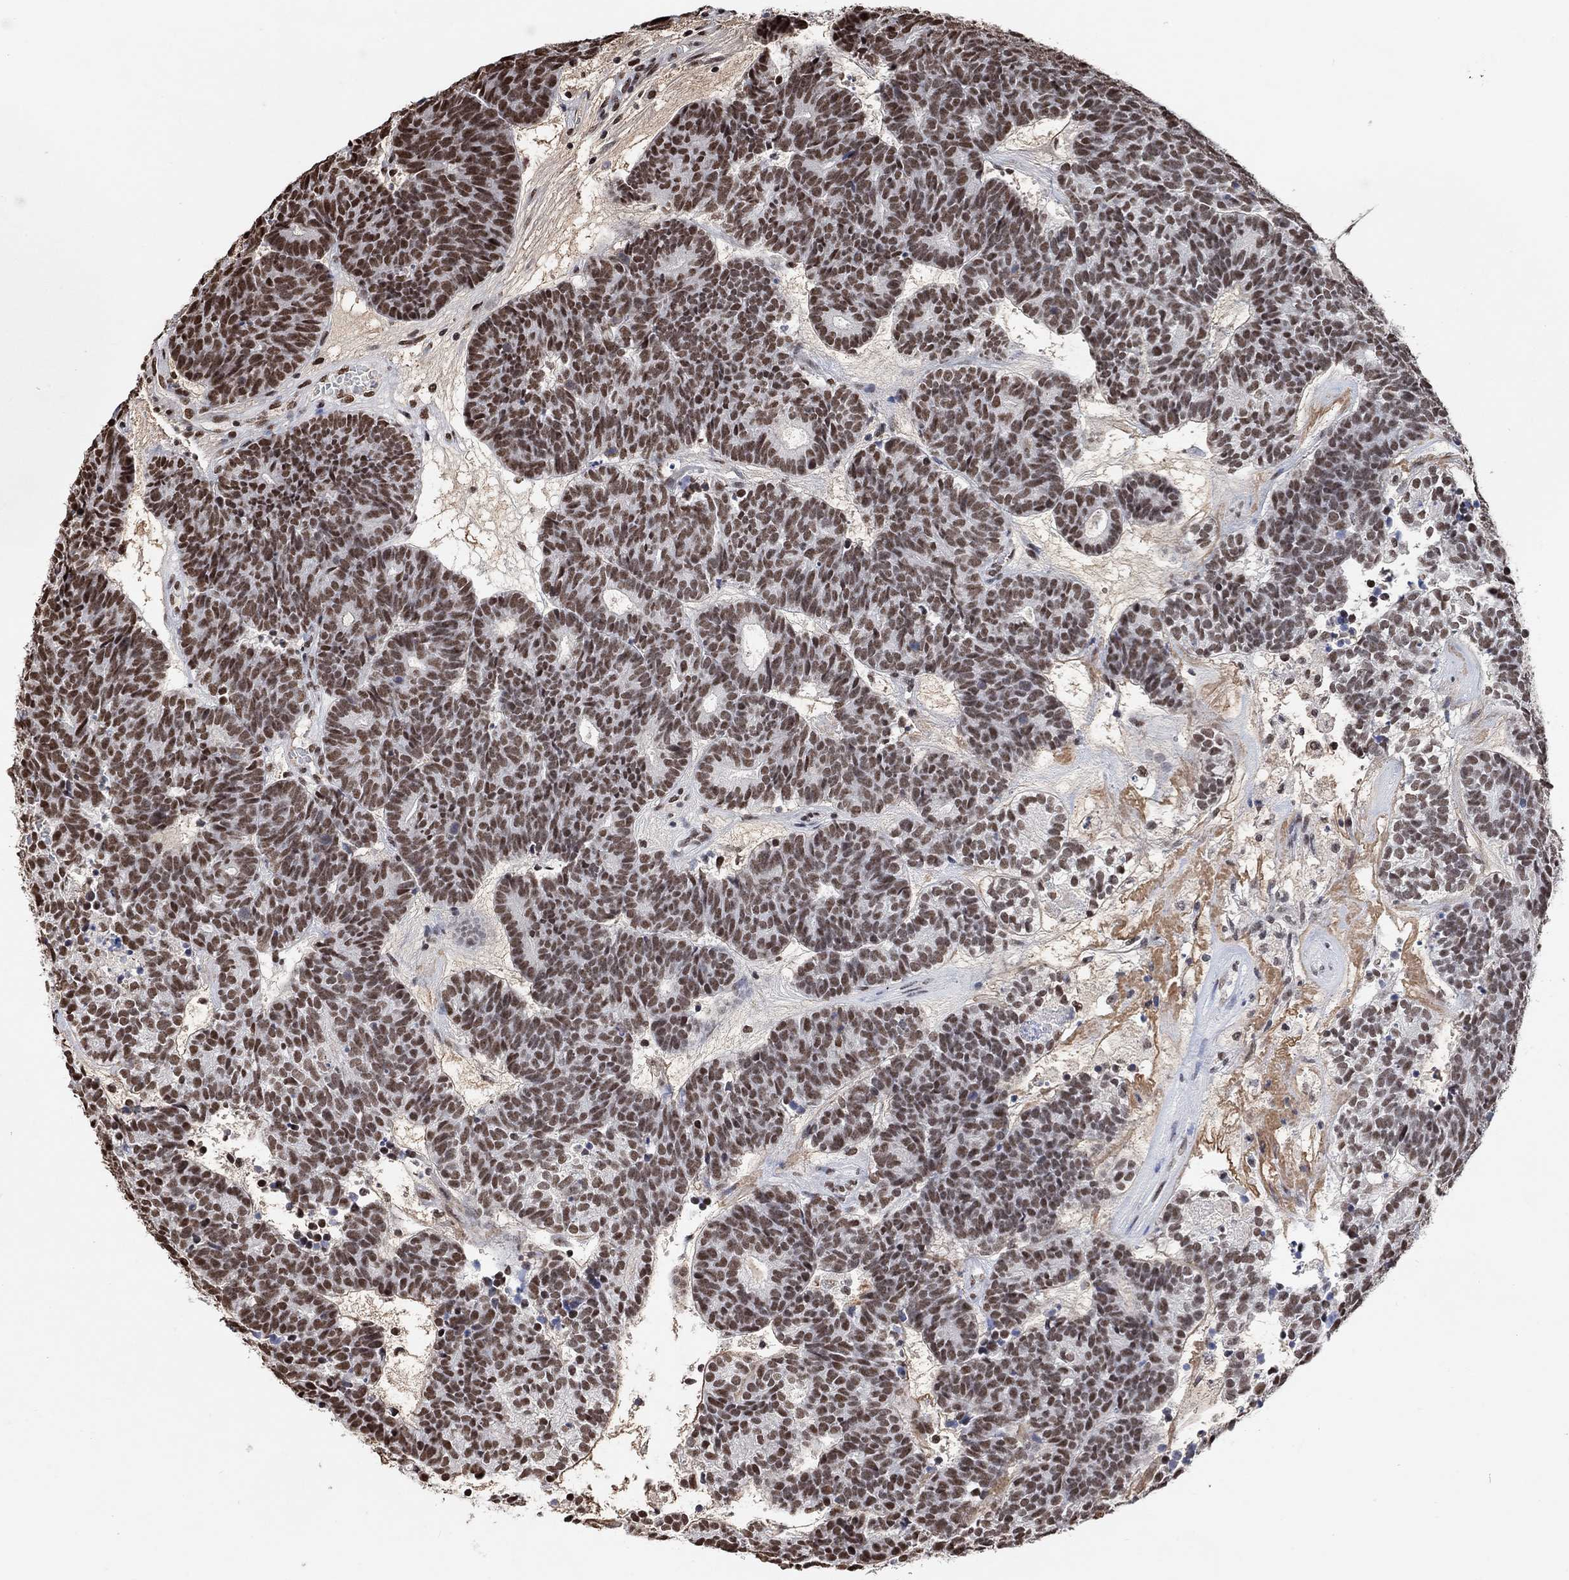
{"staining": {"intensity": "strong", "quantity": "25%-75%", "location": "nuclear"}, "tissue": "head and neck cancer", "cell_type": "Tumor cells", "image_type": "cancer", "snomed": [{"axis": "morphology", "description": "Adenocarcinoma, NOS"}, {"axis": "topography", "description": "Head-Neck"}], "caption": "High-magnification brightfield microscopy of adenocarcinoma (head and neck) stained with DAB (3,3'-diaminobenzidine) (brown) and counterstained with hematoxylin (blue). tumor cells exhibit strong nuclear staining is seen in about25%-75% of cells. The staining is performed using DAB (3,3'-diaminobenzidine) brown chromogen to label protein expression. The nuclei are counter-stained blue using hematoxylin.", "gene": "USP39", "patient": {"sex": "female", "age": 81}}